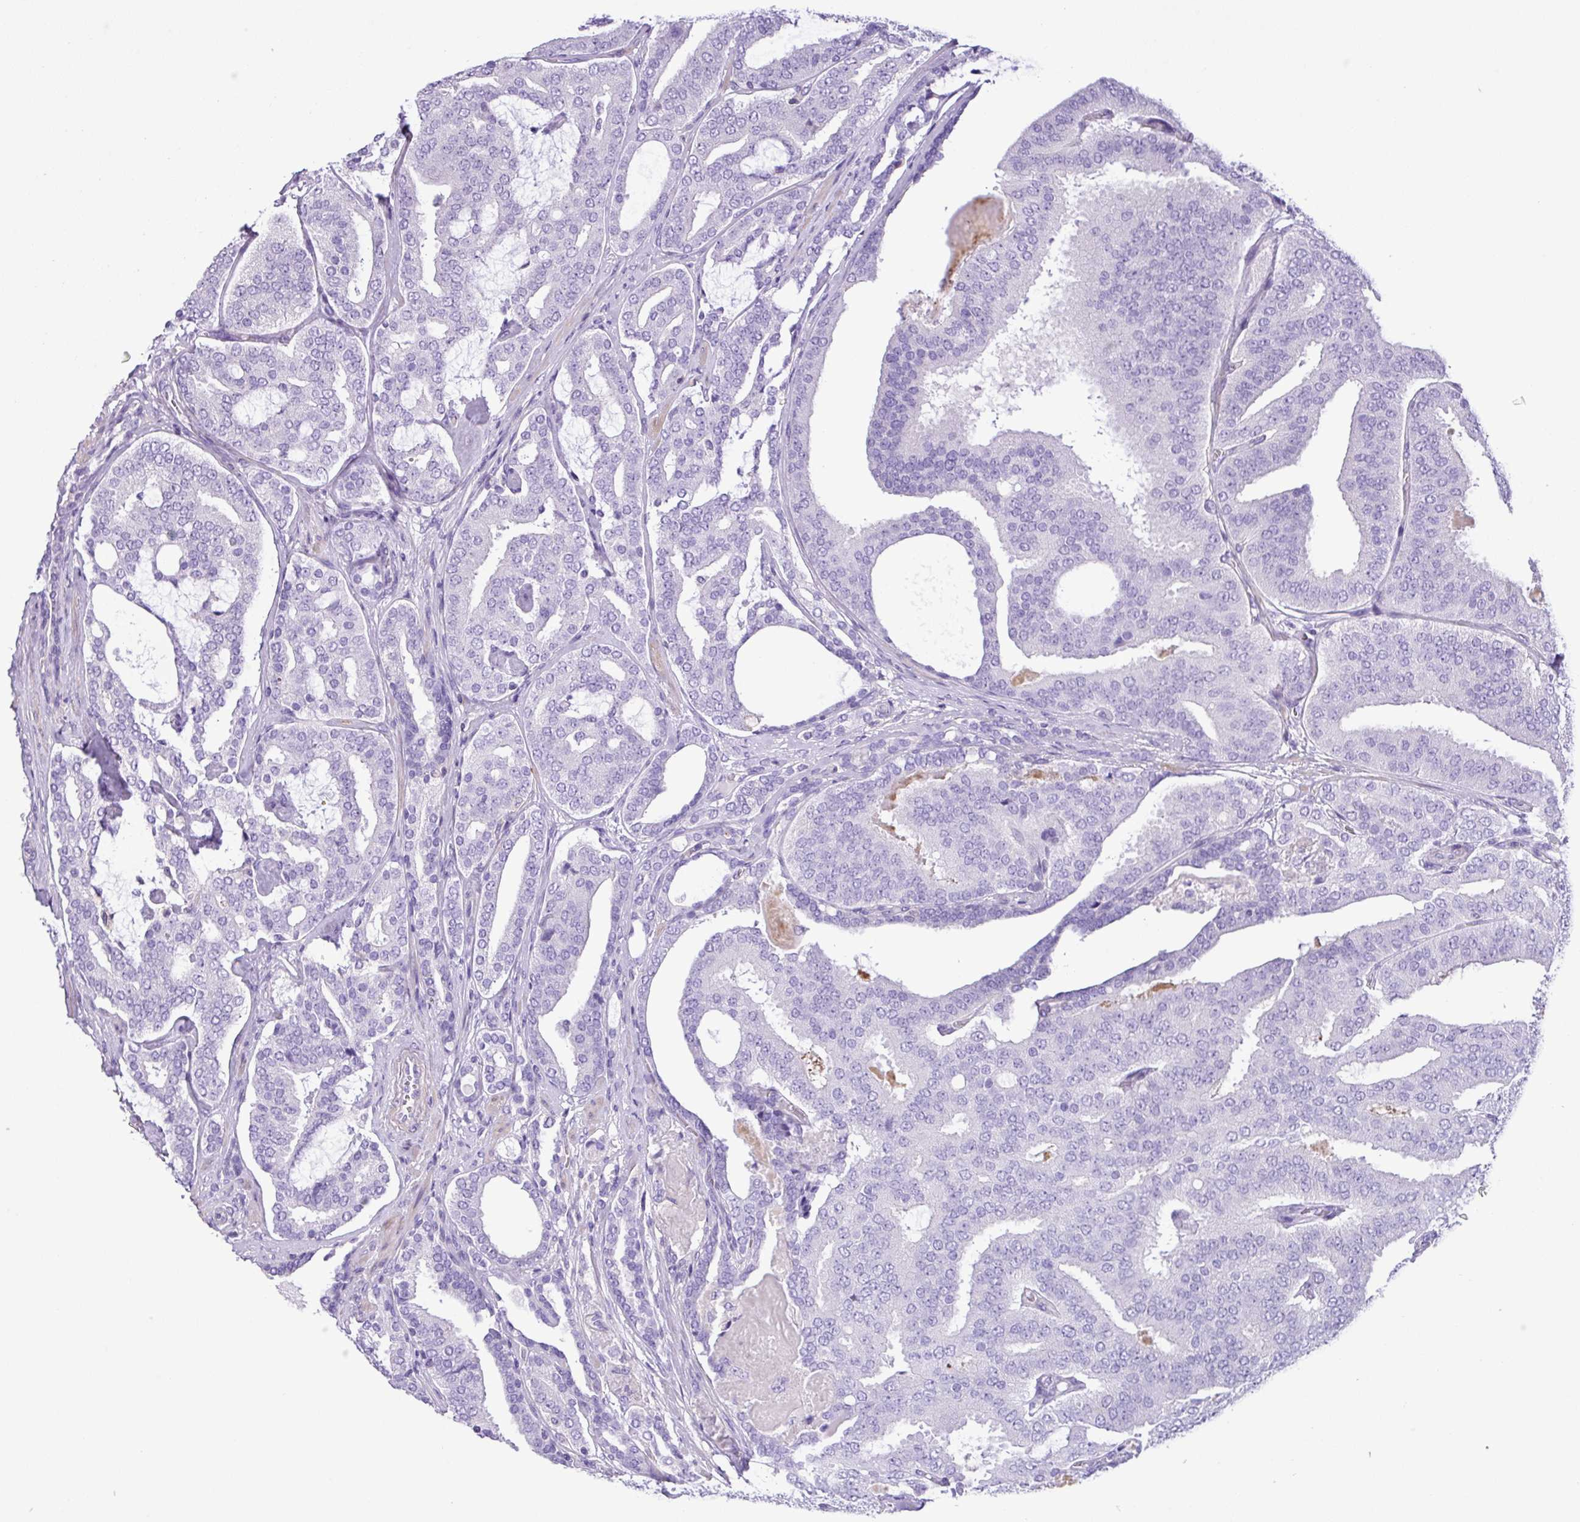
{"staining": {"intensity": "negative", "quantity": "none", "location": "none"}, "tissue": "prostate cancer", "cell_type": "Tumor cells", "image_type": "cancer", "snomed": [{"axis": "morphology", "description": "Adenocarcinoma, High grade"}, {"axis": "topography", "description": "Prostate"}], "caption": "Tumor cells show no significant protein positivity in prostate cancer.", "gene": "ZNF334", "patient": {"sex": "male", "age": 65}}